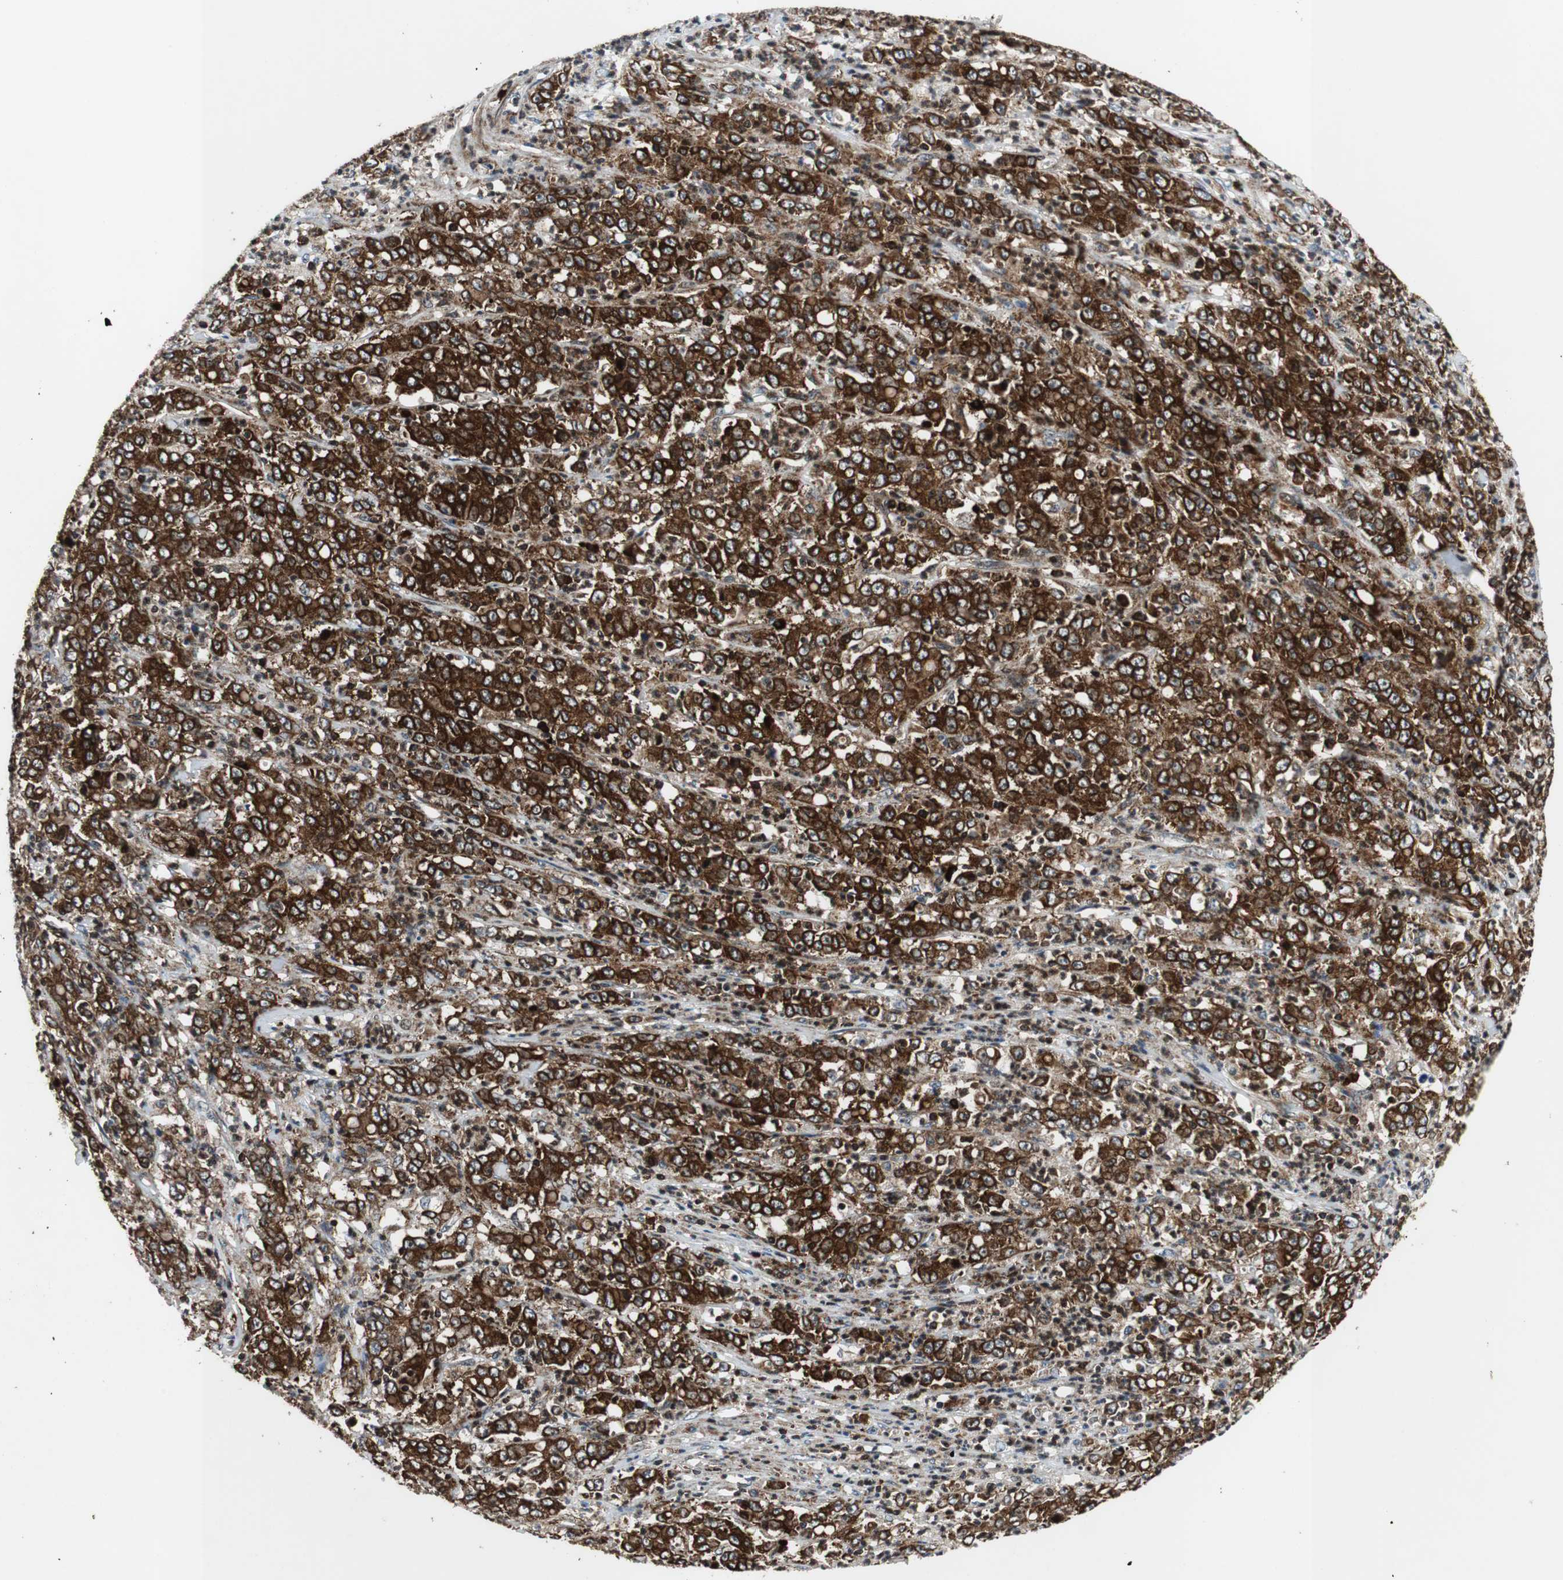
{"staining": {"intensity": "strong", "quantity": ">75%", "location": "cytoplasmic/membranous"}, "tissue": "stomach cancer", "cell_type": "Tumor cells", "image_type": "cancer", "snomed": [{"axis": "morphology", "description": "Adenocarcinoma, NOS"}, {"axis": "topography", "description": "Stomach, lower"}], "caption": "Immunohistochemistry (IHC) staining of stomach cancer, which reveals high levels of strong cytoplasmic/membranous staining in approximately >75% of tumor cells indicating strong cytoplasmic/membranous protein expression. The staining was performed using DAB (brown) for protein detection and nuclei were counterstained in hematoxylin (blue).", "gene": "TUBA4A", "patient": {"sex": "female", "age": 71}}